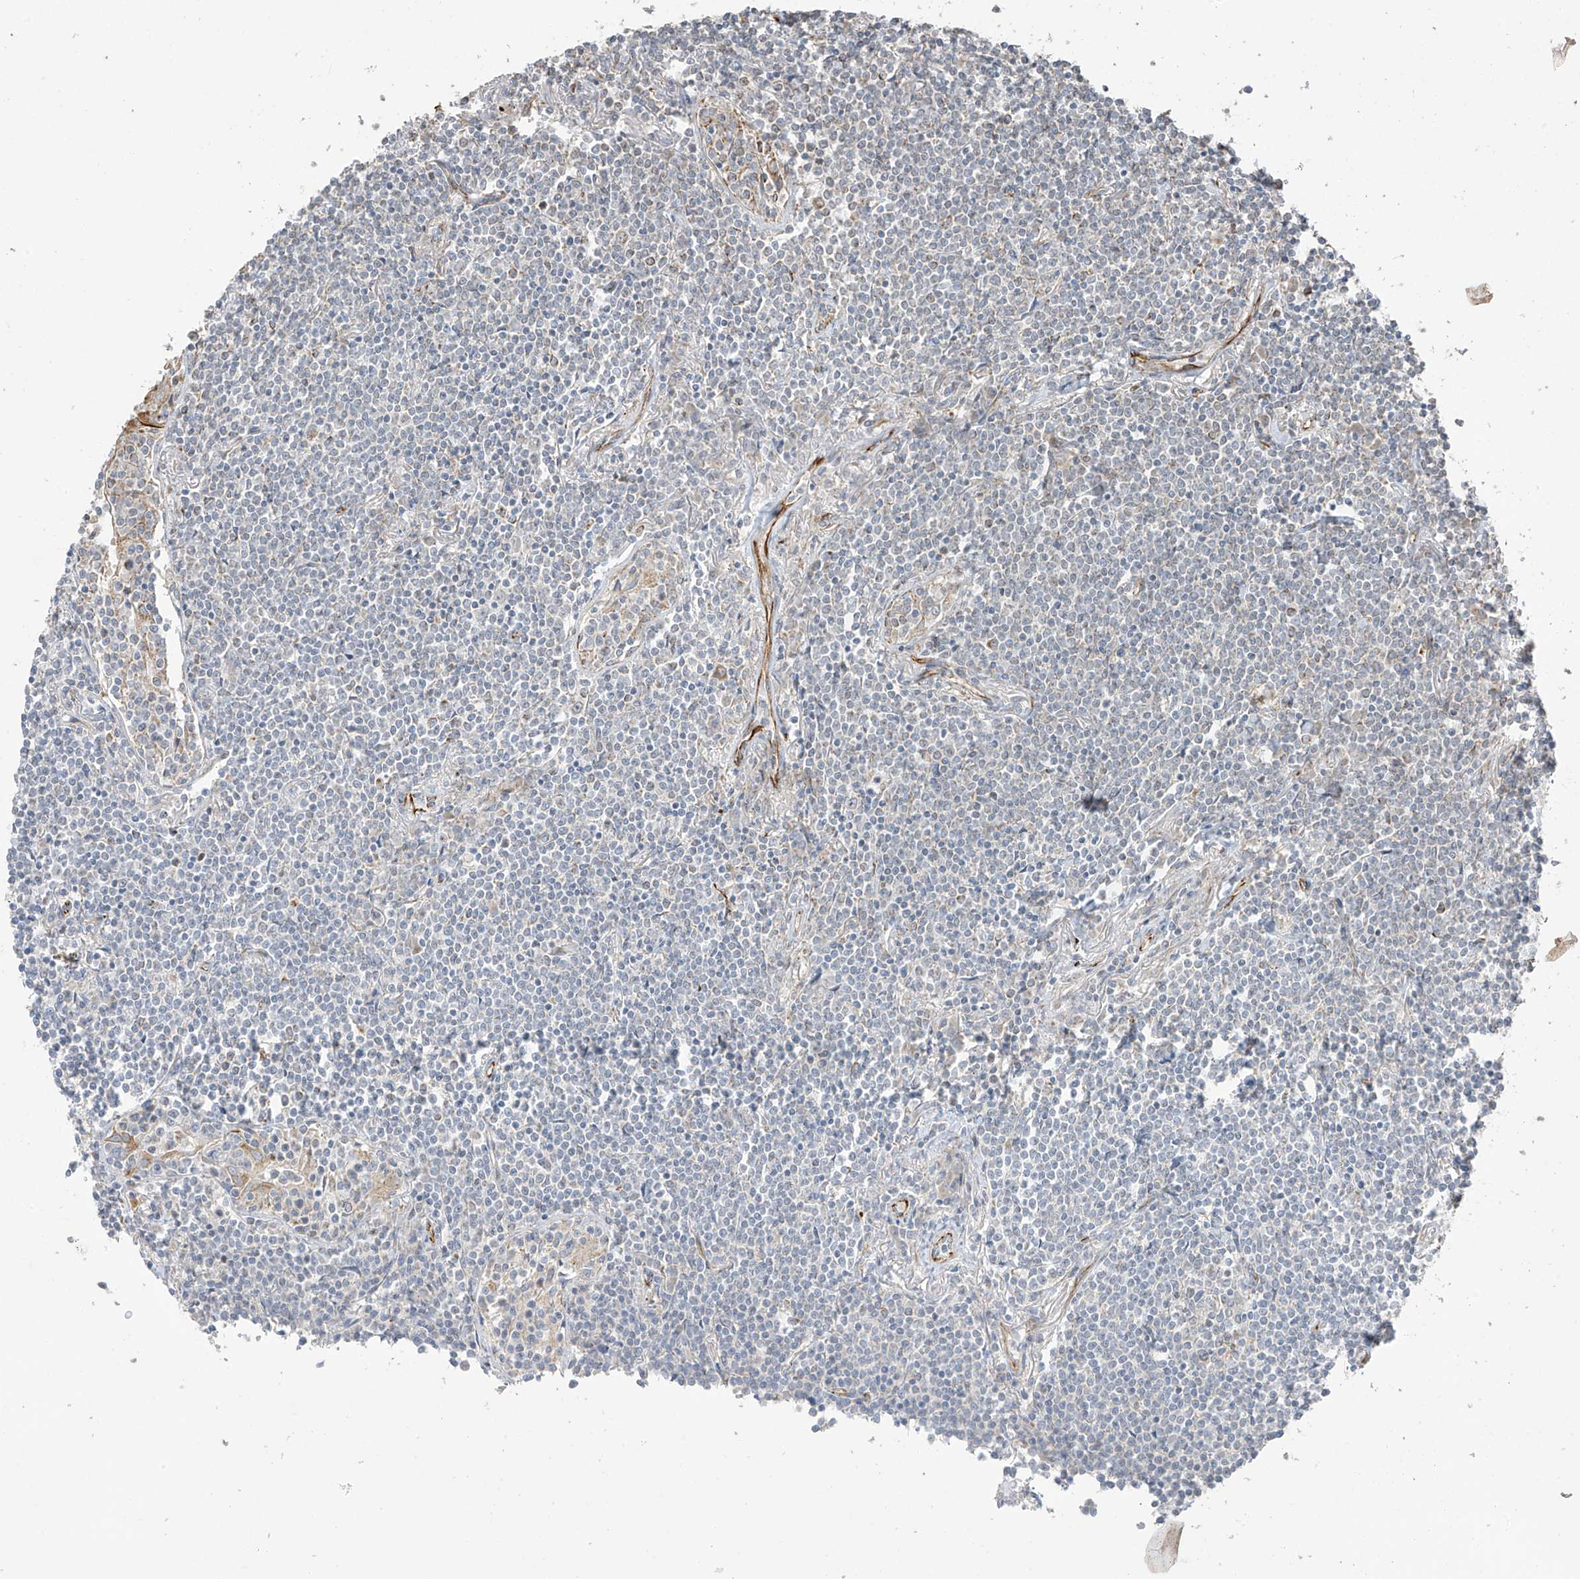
{"staining": {"intensity": "negative", "quantity": "none", "location": "none"}, "tissue": "lymphoma", "cell_type": "Tumor cells", "image_type": "cancer", "snomed": [{"axis": "morphology", "description": "Malignant lymphoma, non-Hodgkin's type, Low grade"}, {"axis": "topography", "description": "Lung"}], "caption": "Malignant lymphoma, non-Hodgkin's type (low-grade) was stained to show a protein in brown. There is no significant positivity in tumor cells. (DAB IHC with hematoxylin counter stain).", "gene": "DCDC2", "patient": {"sex": "female", "age": 71}}